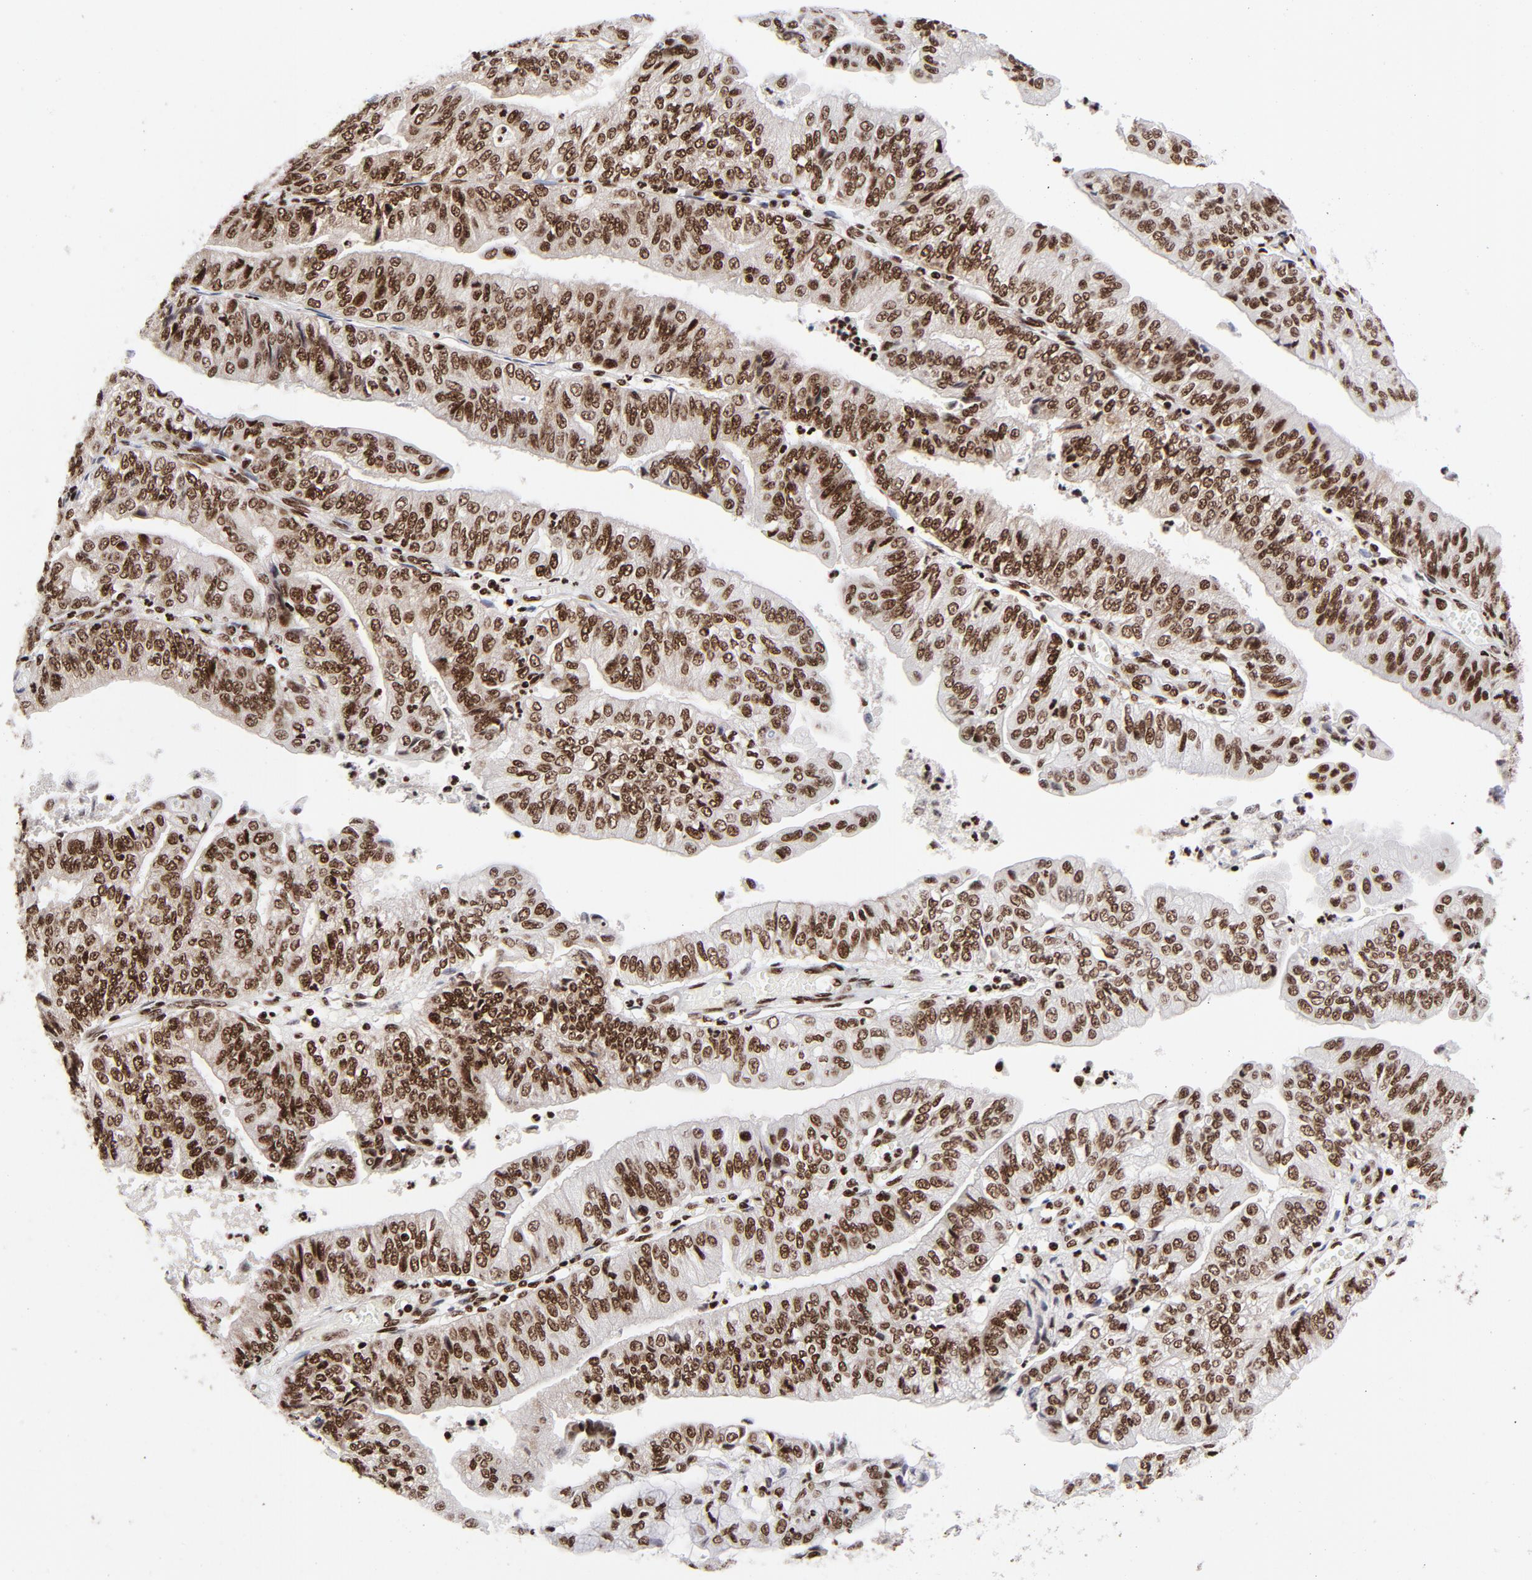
{"staining": {"intensity": "strong", "quantity": ">75%", "location": "nuclear"}, "tissue": "endometrial cancer", "cell_type": "Tumor cells", "image_type": "cancer", "snomed": [{"axis": "morphology", "description": "Adenocarcinoma, NOS"}, {"axis": "topography", "description": "Endometrium"}], "caption": "This is a micrograph of immunohistochemistry staining of endometrial cancer (adenocarcinoma), which shows strong expression in the nuclear of tumor cells.", "gene": "NFYB", "patient": {"sex": "female", "age": 59}}